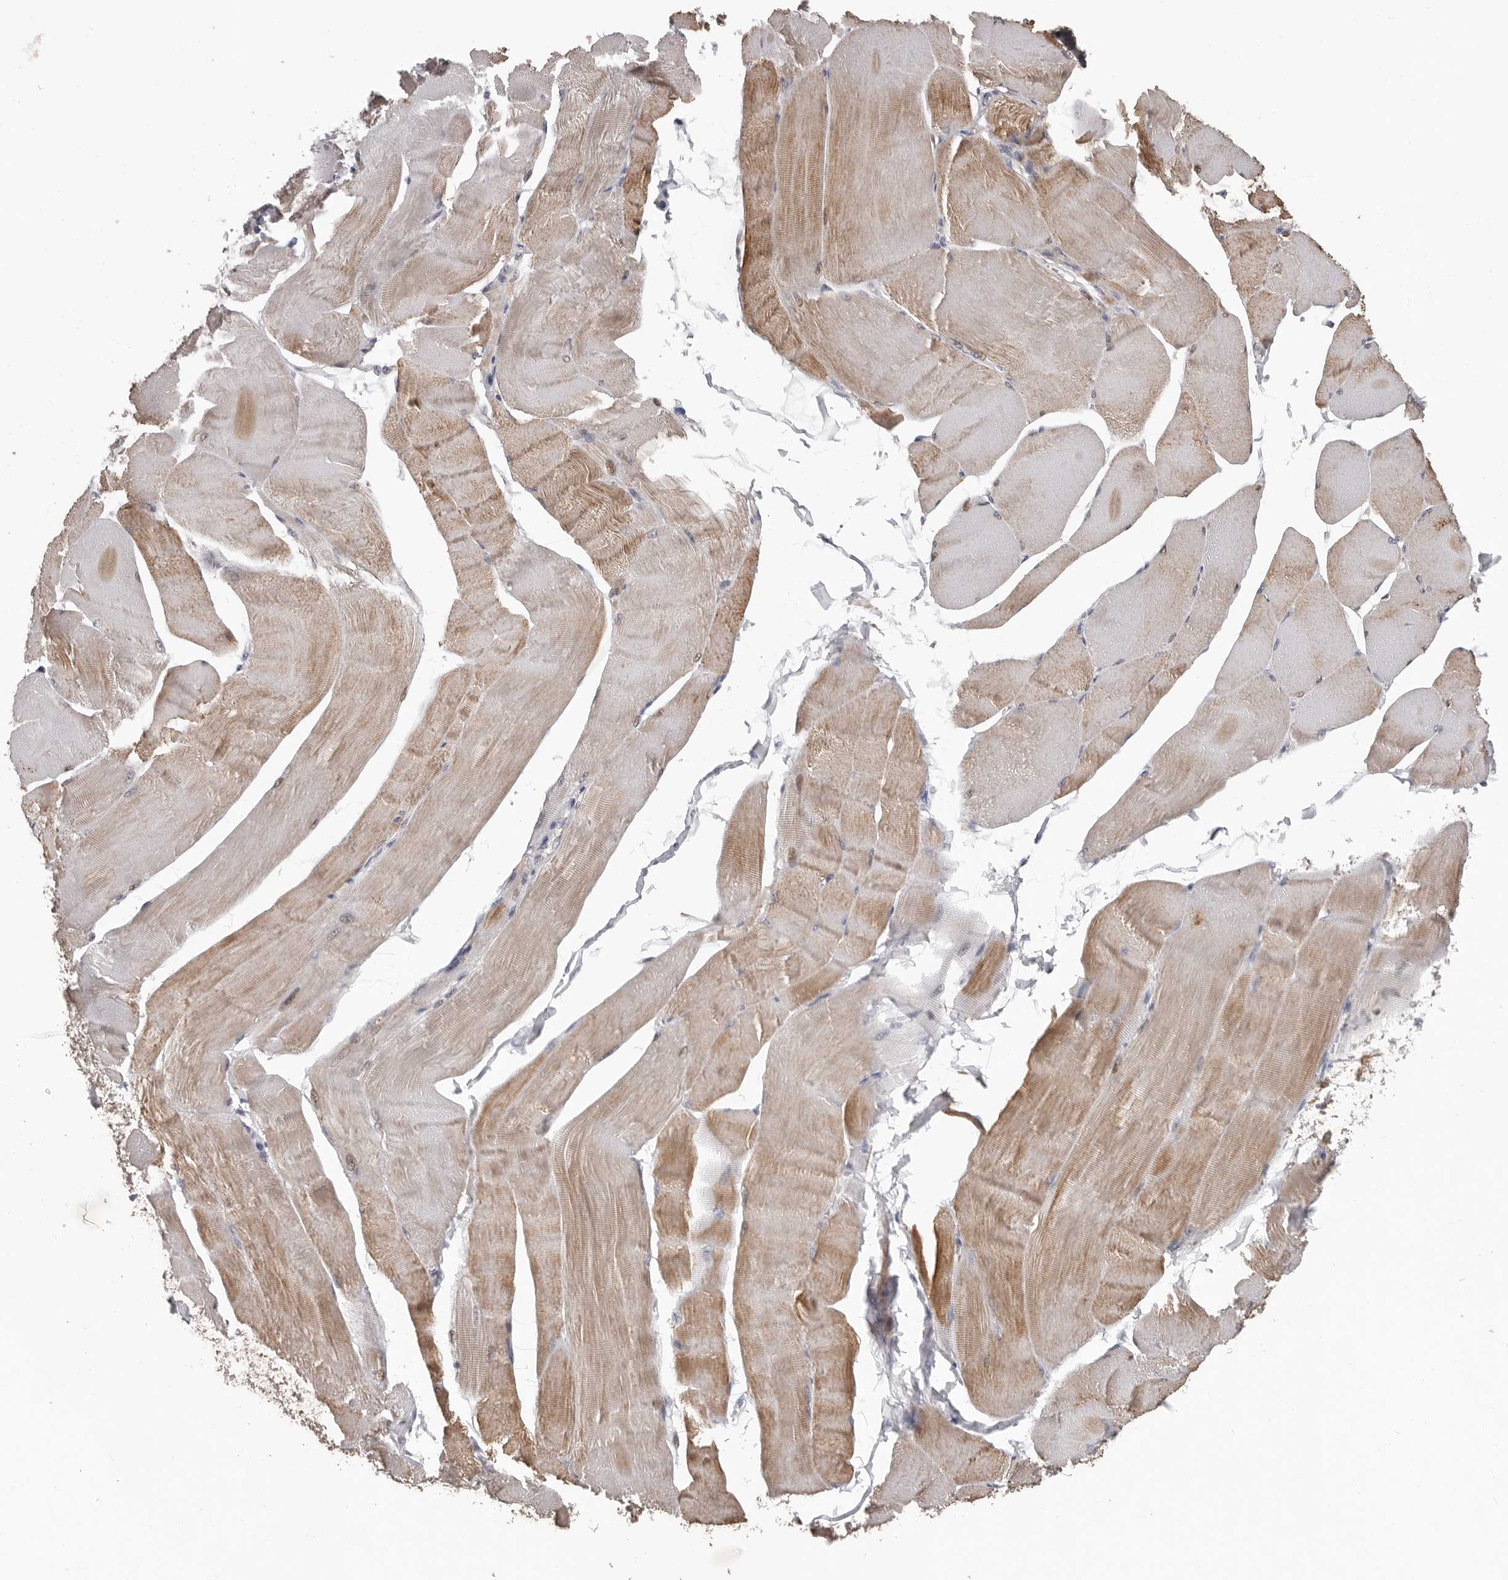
{"staining": {"intensity": "moderate", "quantity": "25%-75%", "location": "cytoplasmic/membranous"}, "tissue": "skeletal muscle", "cell_type": "Myocytes", "image_type": "normal", "snomed": [{"axis": "morphology", "description": "Normal tissue, NOS"}, {"axis": "morphology", "description": "Basal cell carcinoma"}, {"axis": "topography", "description": "Skeletal muscle"}], "caption": "Protein staining demonstrates moderate cytoplasmic/membranous expression in approximately 25%-75% of myocytes in benign skeletal muscle.", "gene": "RNF217", "patient": {"sex": "female", "age": 64}}